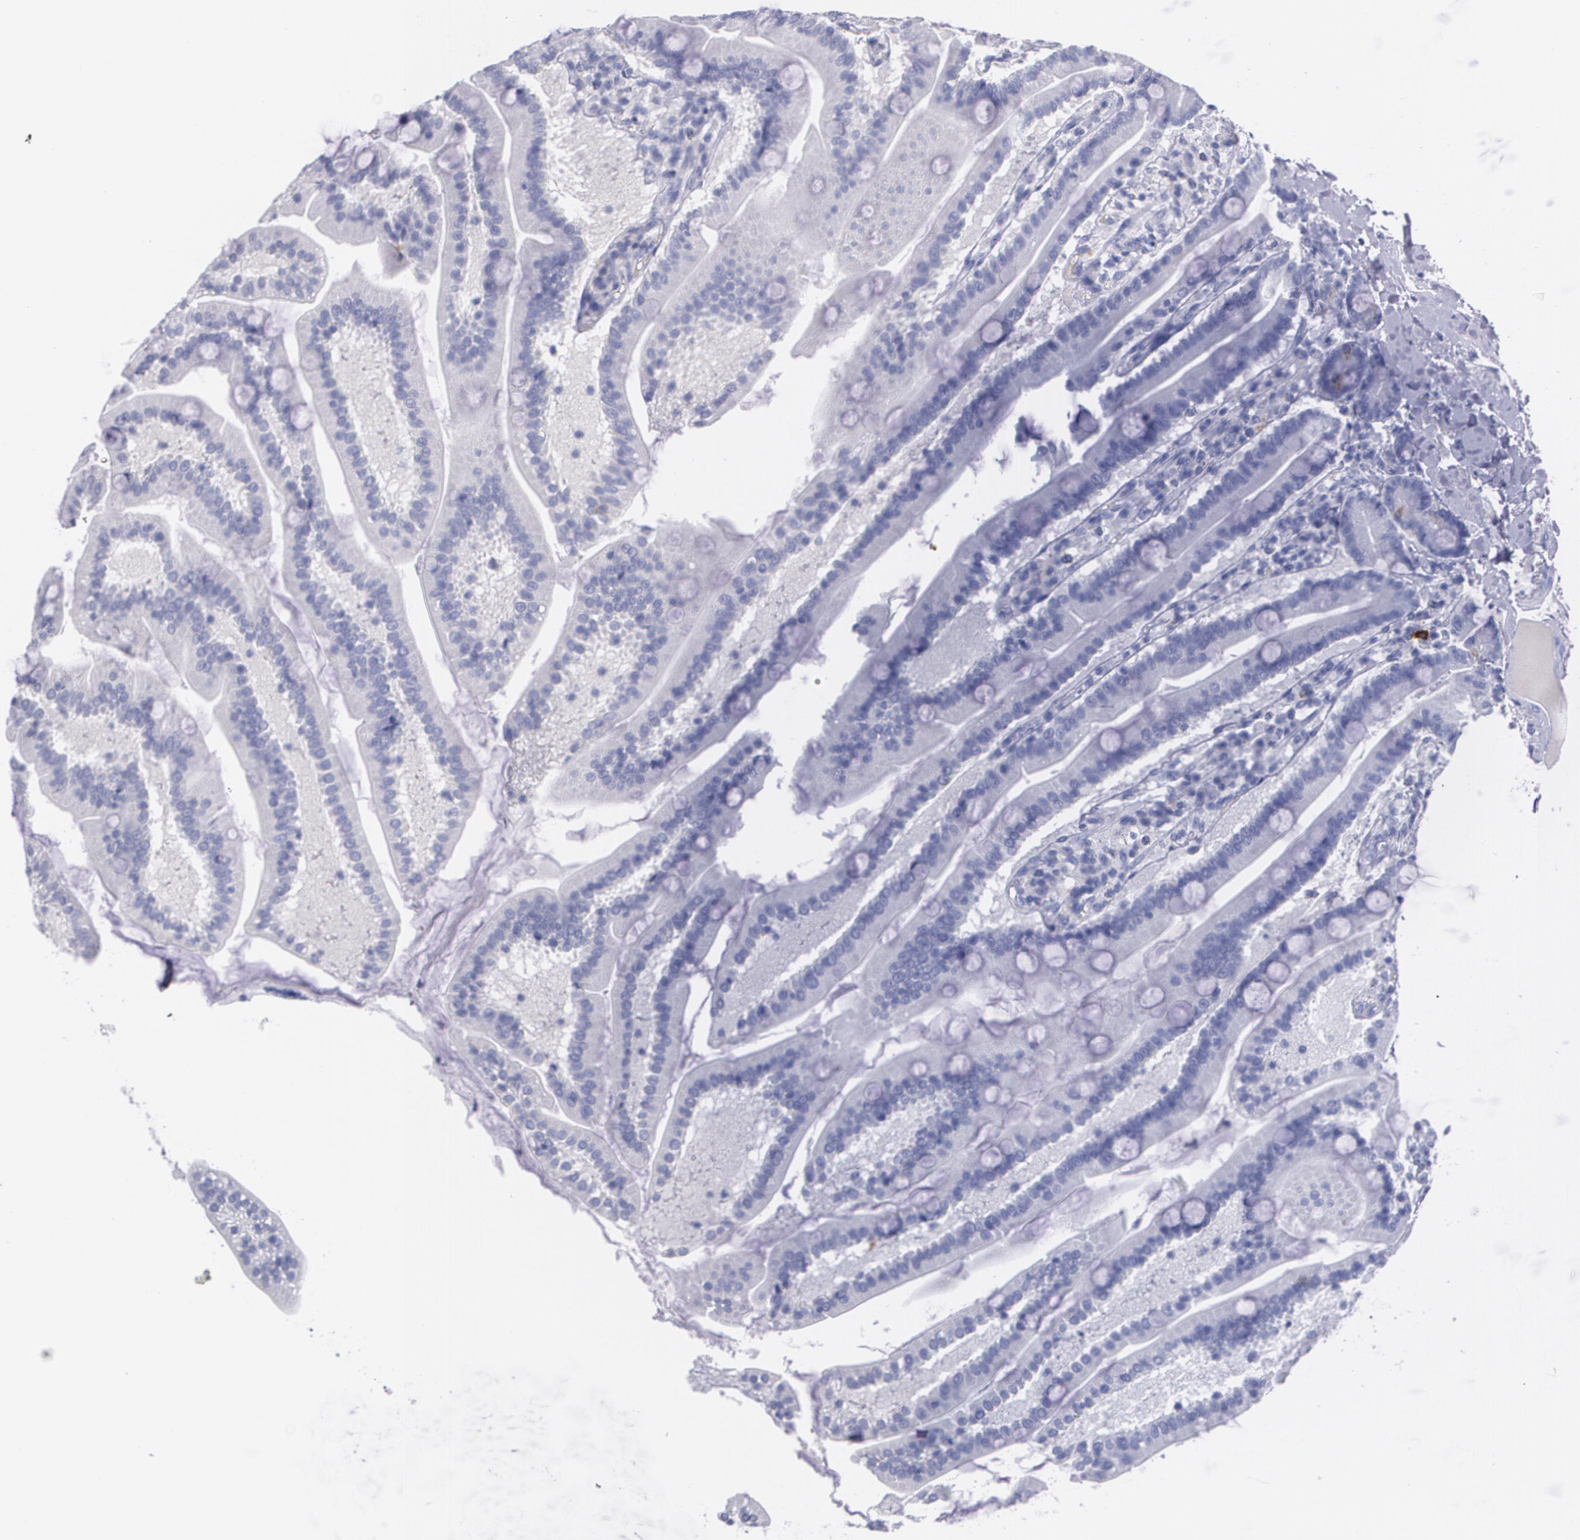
{"staining": {"intensity": "moderate", "quantity": "<25%", "location": "cytoplasmic/membranous"}, "tissue": "duodenum", "cell_type": "Glandular cells", "image_type": "normal", "snomed": [{"axis": "morphology", "description": "Normal tissue, NOS"}, {"axis": "topography", "description": "Duodenum"}], "caption": "Protein staining exhibits moderate cytoplasmic/membranous expression in approximately <25% of glandular cells in normal duodenum.", "gene": "HMMR", "patient": {"sex": "female", "age": 64}}